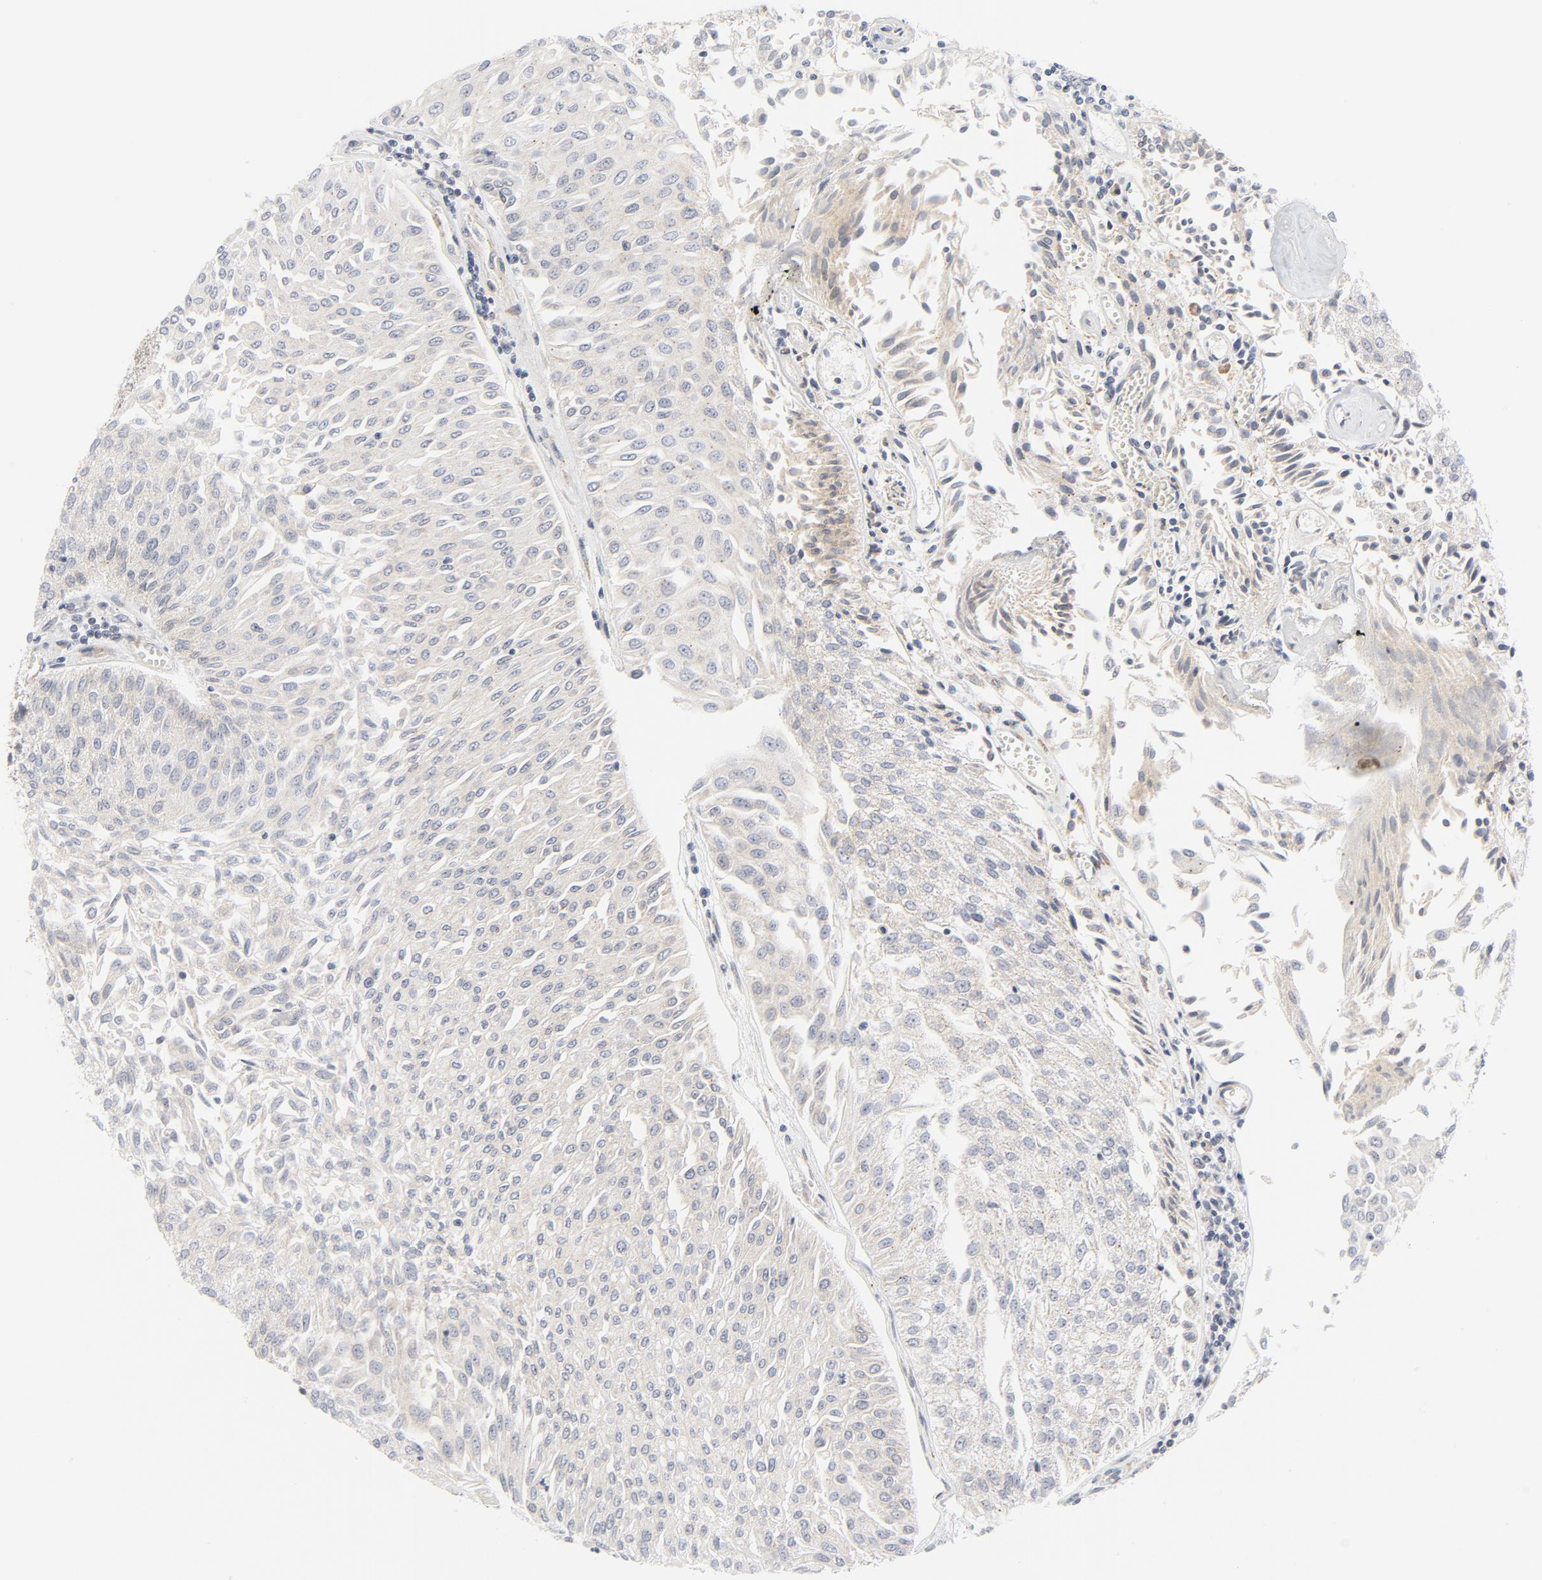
{"staining": {"intensity": "negative", "quantity": "none", "location": "none"}, "tissue": "urothelial cancer", "cell_type": "Tumor cells", "image_type": "cancer", "snomed": [{"axis": "morphology", "description": "Urothelial carcinoma, Low grade"}, {"axis": "topography", "description": "Urinary bladder"}], "caption": "Urothelial cancer was stained to show a protein in brown. There is no significant positivity in tumor cells. The staining was performed using DAB to visualize the protein expression in brown, while the nuclei were stained in blue with hematoxylin (Magnification: 20x).", "gene": "LRP6", "patient": {"sex": "male", "age": 86}}